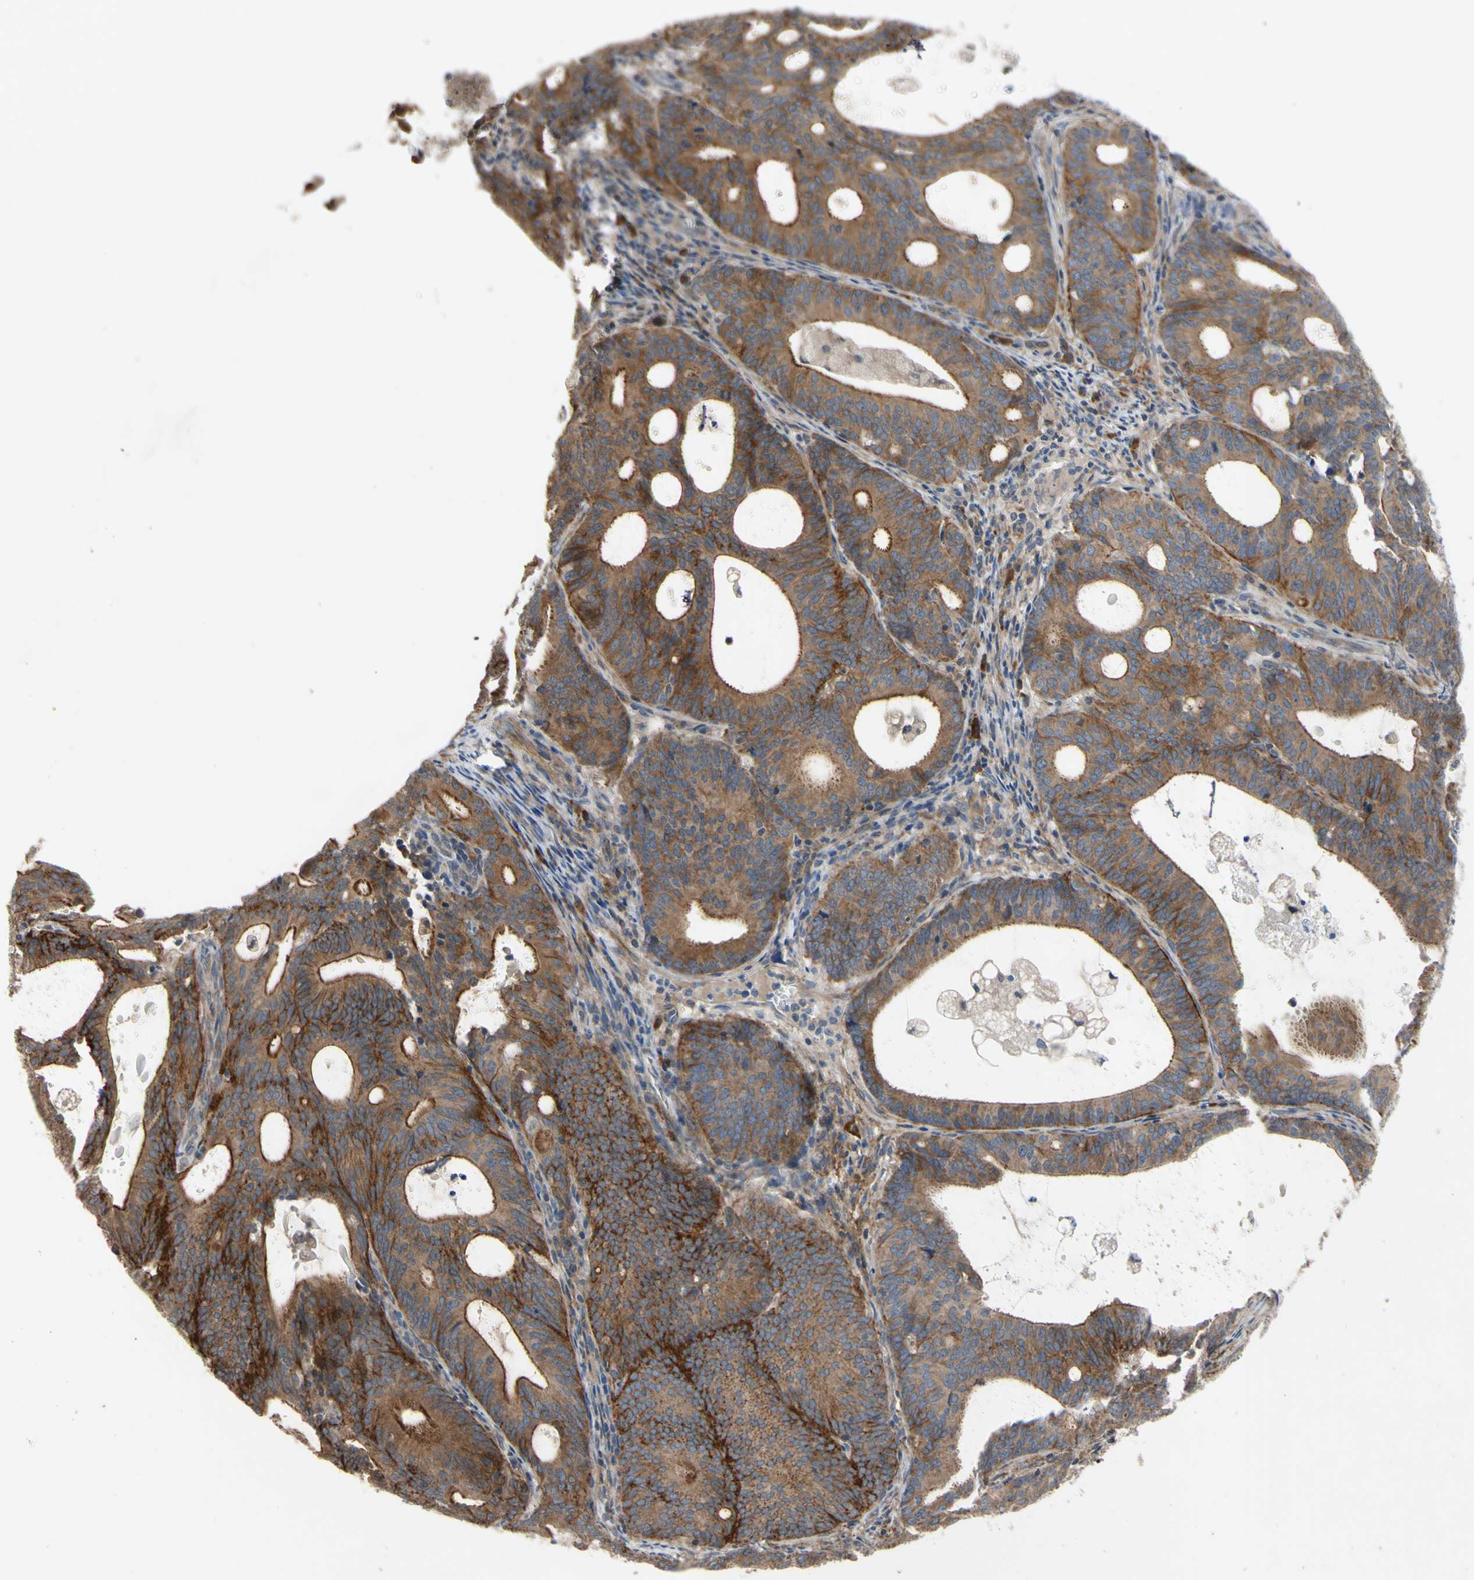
{"staining": {"intensity": "strong", "quantity": ">75%", "location": "cytoplasmic/membranous"}, "tissue": "endometrial cancer", "cell_type": "Tumor cells", "image_type": "cancer", "snomed": [{"axis": "morphology", "description": "Adenocarcinoma, NOS"}, {"axis": "topography", "description": "Uterus"}], "caption": "Immunohistochemistry (IHC) image of neoplastic tissue: human endometrial adenocarcinoma stained using immunohistochemistry (IHC) demonstrates high levels of strong protein expression localized specifically in the cytoplasmic/membranous of tumor cells, appearing as a cytoplasmic/membranous brown color.", "gene": "XIAP", "patient": {"sex": "female", "age": 83}}